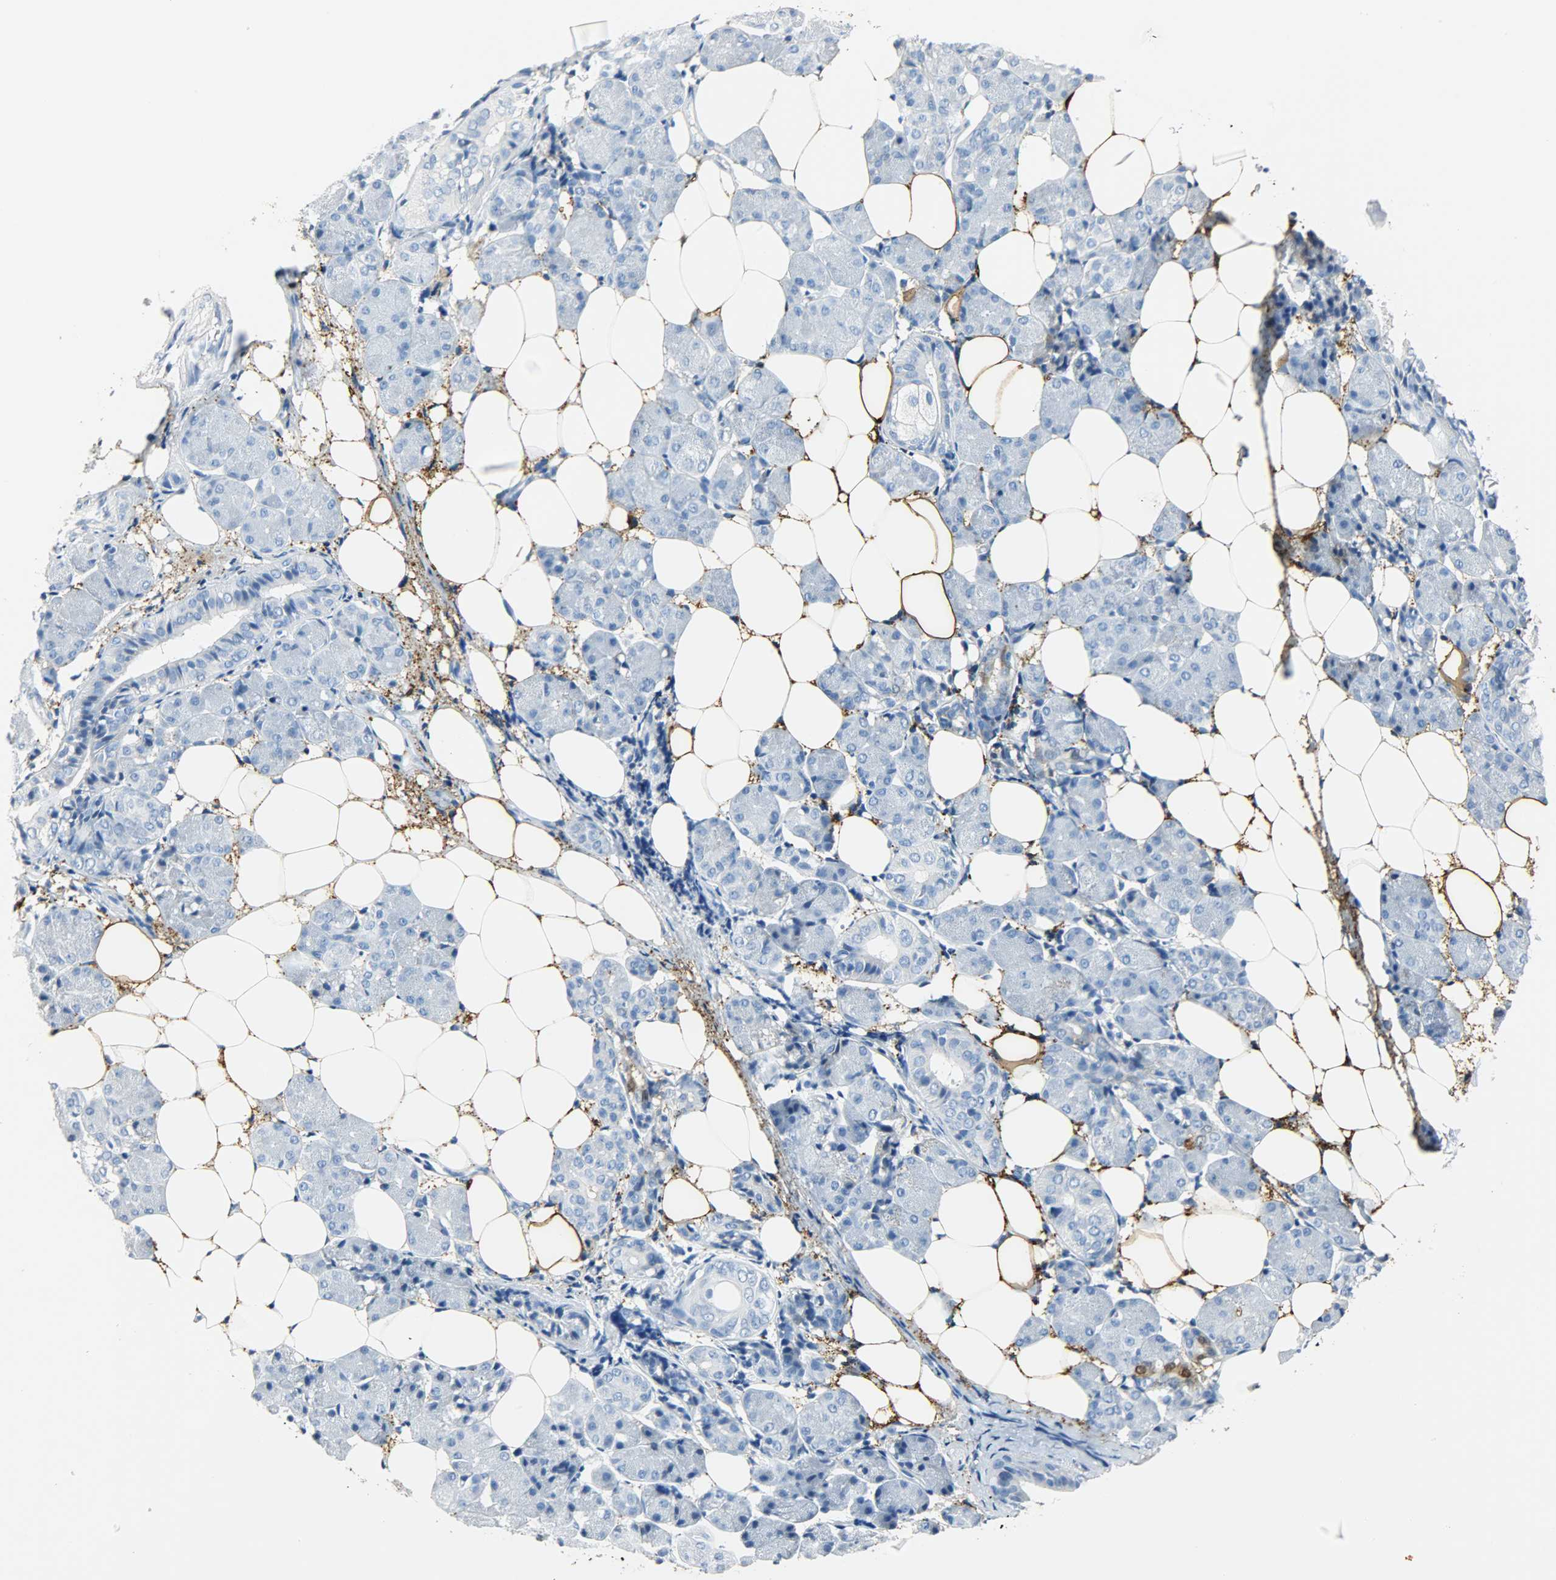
{"staining": {"intensity": "negative", "quantity": "none", "location": "none"}, "tissue": "salivary gland", "cell_type": "Glandular cells", "image_type": "normal", "snomed": [{"axis": "morphology", "description": "Normal tissue, NOS"}, {"axis": "morphology", "description": "Adenoma, NOS"}, {"axis": "topography", "description": "Salivary gland"}], "caption": "This is an immunohistochemistry (IHC) histopathology image of normal human salivary gland. There is no expression in glandular cells.", "gene": "CA3", "patient": {"sex": "female", "age": 32}}